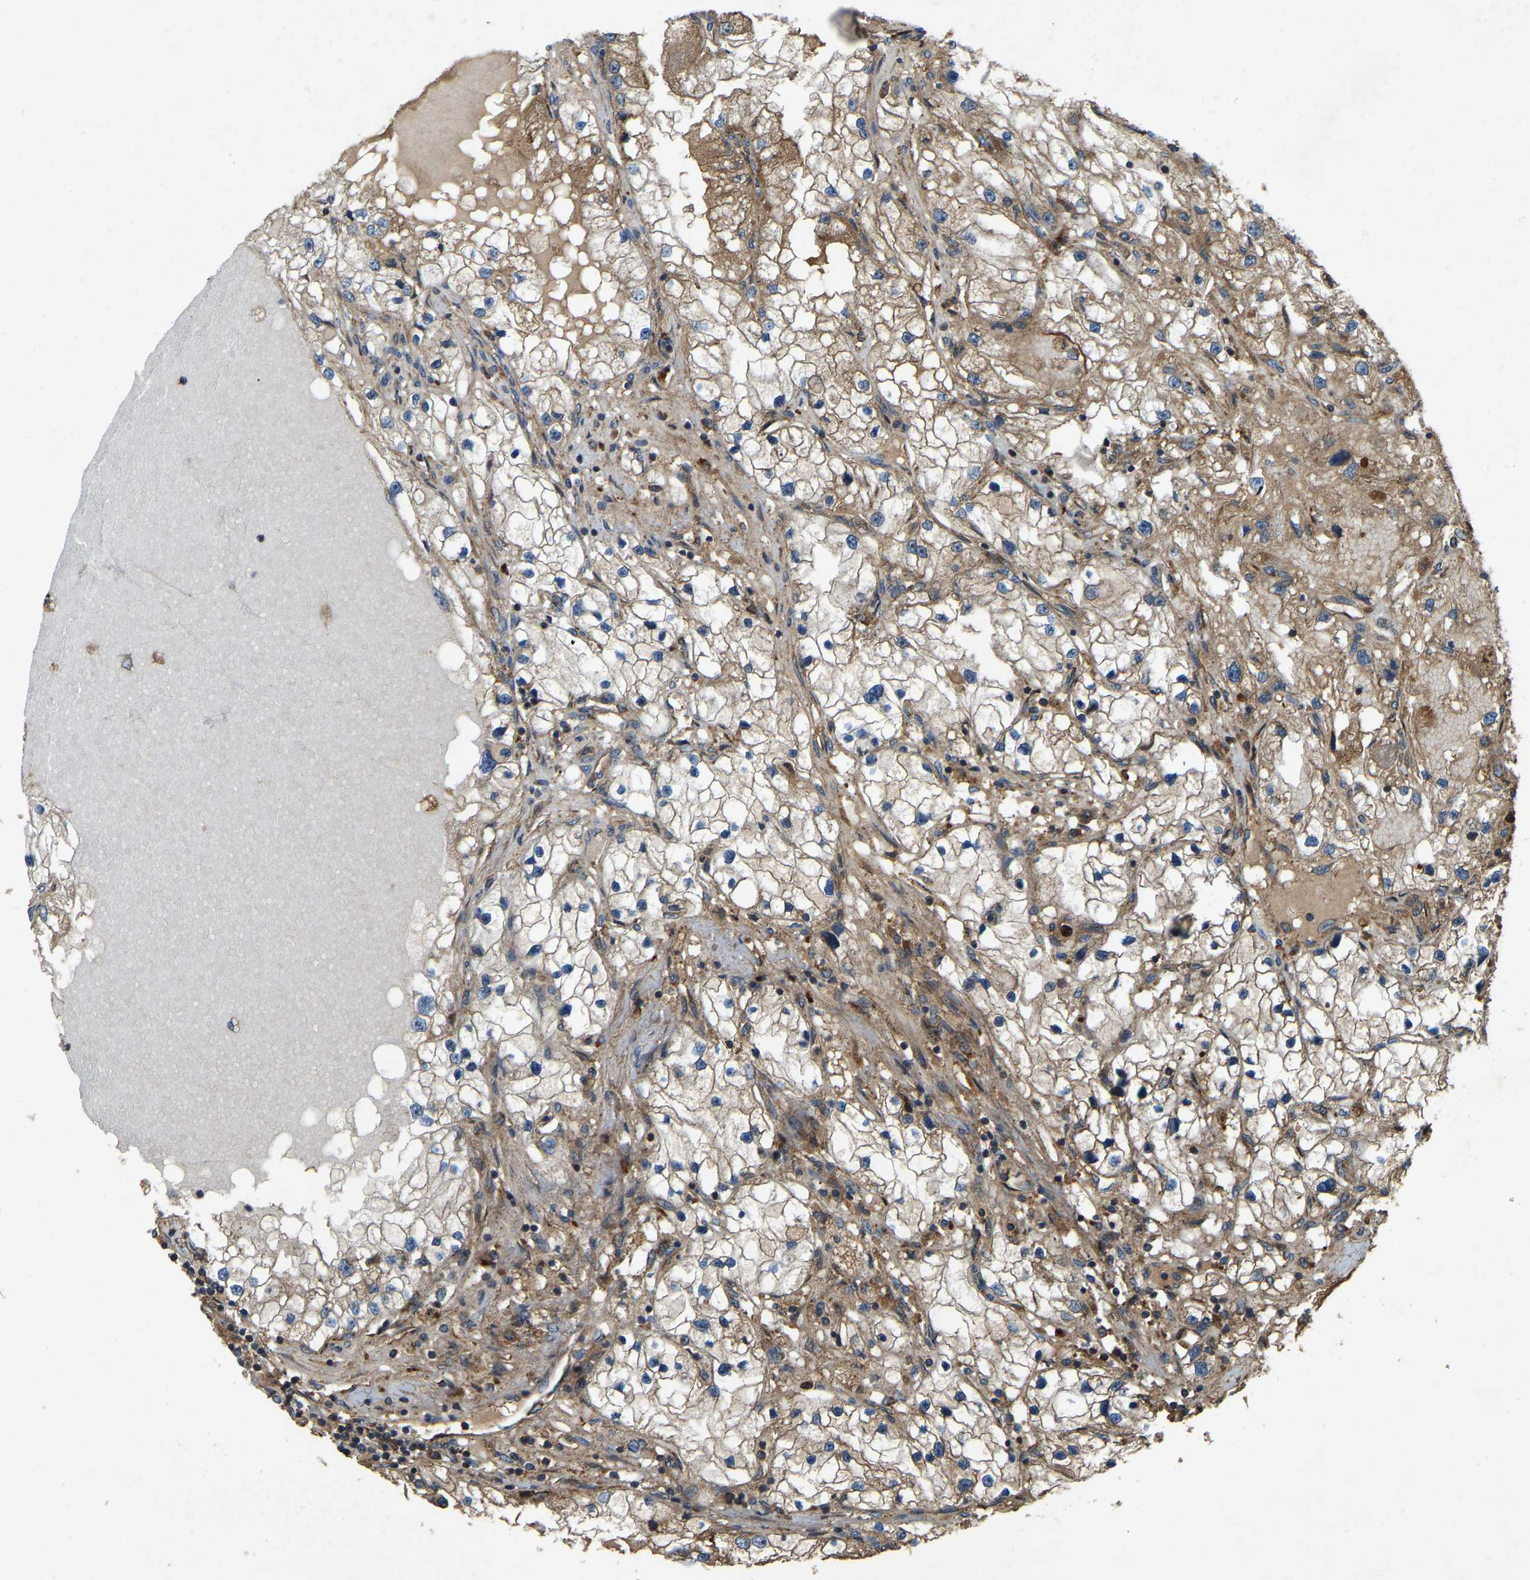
{"staining": {"intensity": "moderate", "quantity": "25%-75%", "location": "cytoplasmic/membranous"}, "tissue": "renal cancer", "cell_type": "Tumor cells", "image_type": "cancer", "snomed": [{"axis": "morphology", "description": "Adenocarcinoma, NOS"}, {"axis": "topography", "description": "Kidney"}], "caption": "Tumor cells demonstrate medium levels of moderate cytoplasmic/membranous staining in approximately 25%-75% of cells in adenocarcinoma (renal). The protein of interest is stained brown, and the nuclei are stained in blue (DAB (3,3'-diaminobenzidine) IHC with brightfield microscopy, high magnification).", "gene": "SAMD9L", "patient": {"sex": "male", "age": 68}}